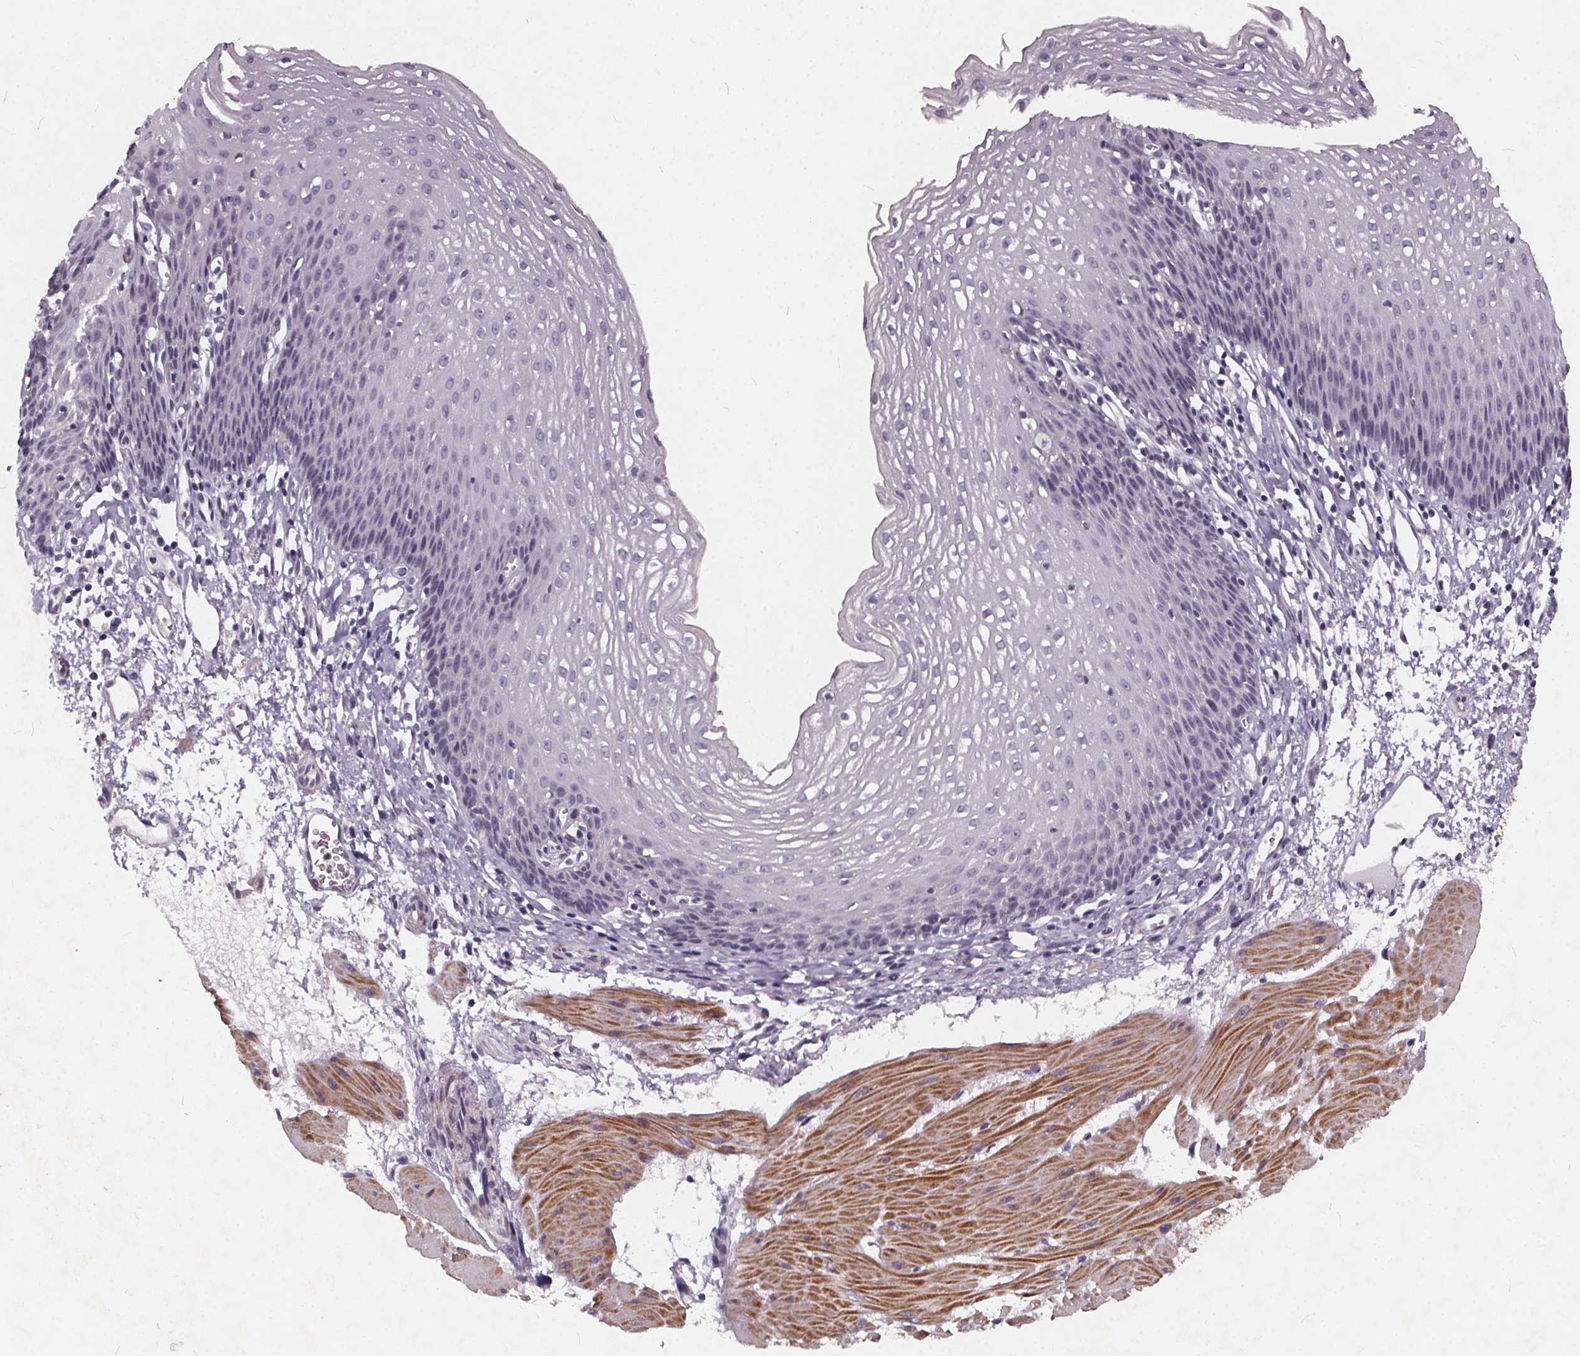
{"staining": {"intensity": "negative", "quantity": "none", "location": "none"}, "tissue": "esophagus", "cell_type": "Squamous epithelial cells", "image_type": "normal", "snomed": [{"axis": "morphology", "description": "Normal tissue, NOS"}, {"axis": "topography", "description": "Esophagus"}], "caption": "Immunohistochemistry (IHC) of benign human esophagus displays no positivity in squamous epithelial cells. The staining was performed using DAB (3,3'-diaminobenzidine) to visualize the protein expression in brown, while the nuclei were stained in blue with hematoxylin (Magnification: 20x).", "gene": "TSPAN14", "patient": {"sex": "female", "age": 64}}